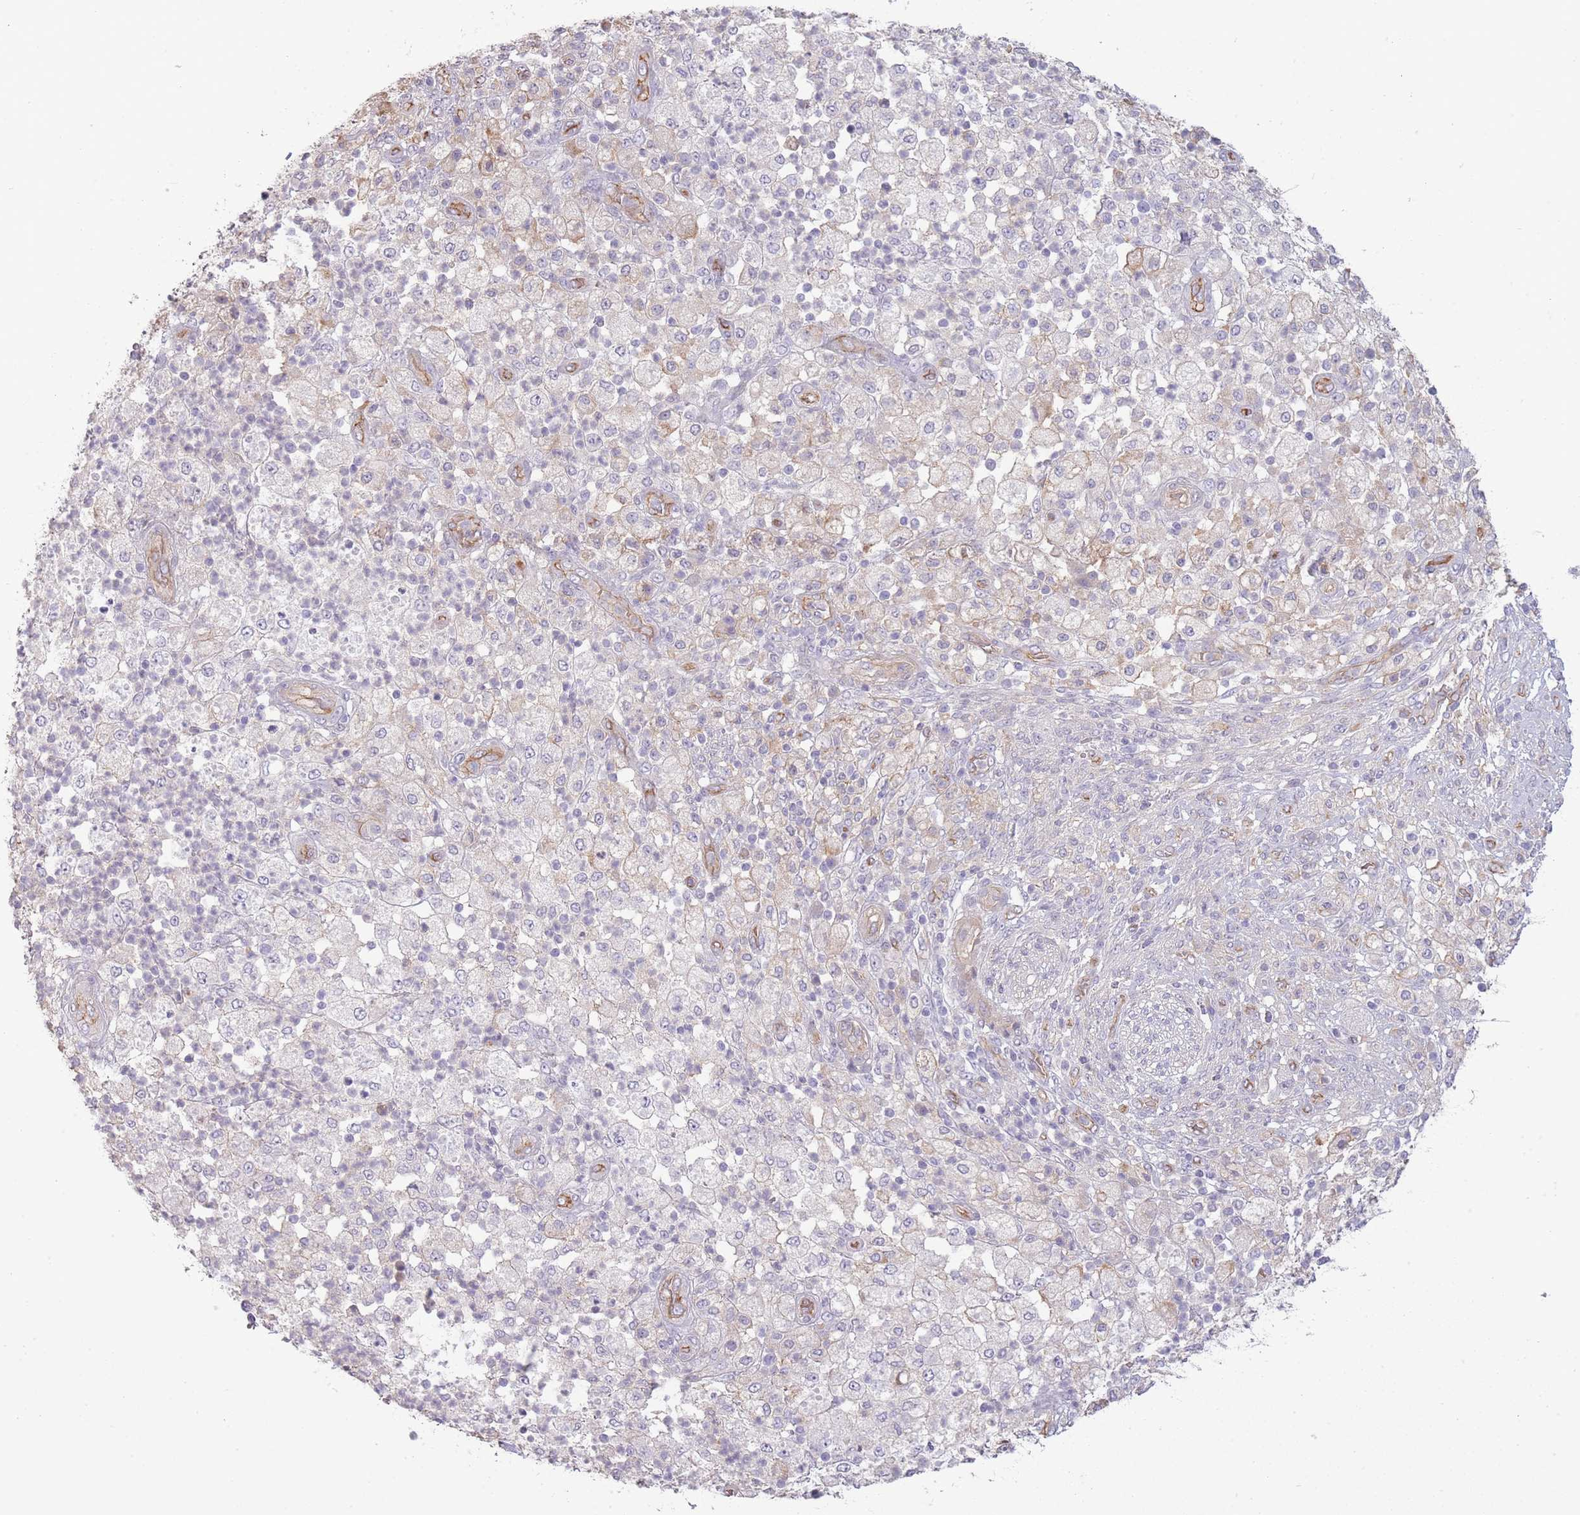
{"staining": {"intensity": "negative", "quantity": "none", "location": "none"}, "tissue": "pancreatic cancer", "cell_type": "Tumor cells", "image_type": "cancer", "snomed": [{"axis": "morphology", "description": "Adenocarcinoma, NOS"}, {"axis": "topography", "description": "Pancreas"}], "caption": "IHC micrograph of neoplastic tissue: pancreatic cancer (adenocarcinoma) stained with DAB (3,3'-diaminobenzidine) shows no significant protein staining in tumor cells. (Stains: DAB immunohistochemistry (IHC) with hematoxylin counter stain, Microscopy: brightfield microscopy at high magnification).", "gene": "SLC8A2", "patient": {"sex": "female", "age": 72}}